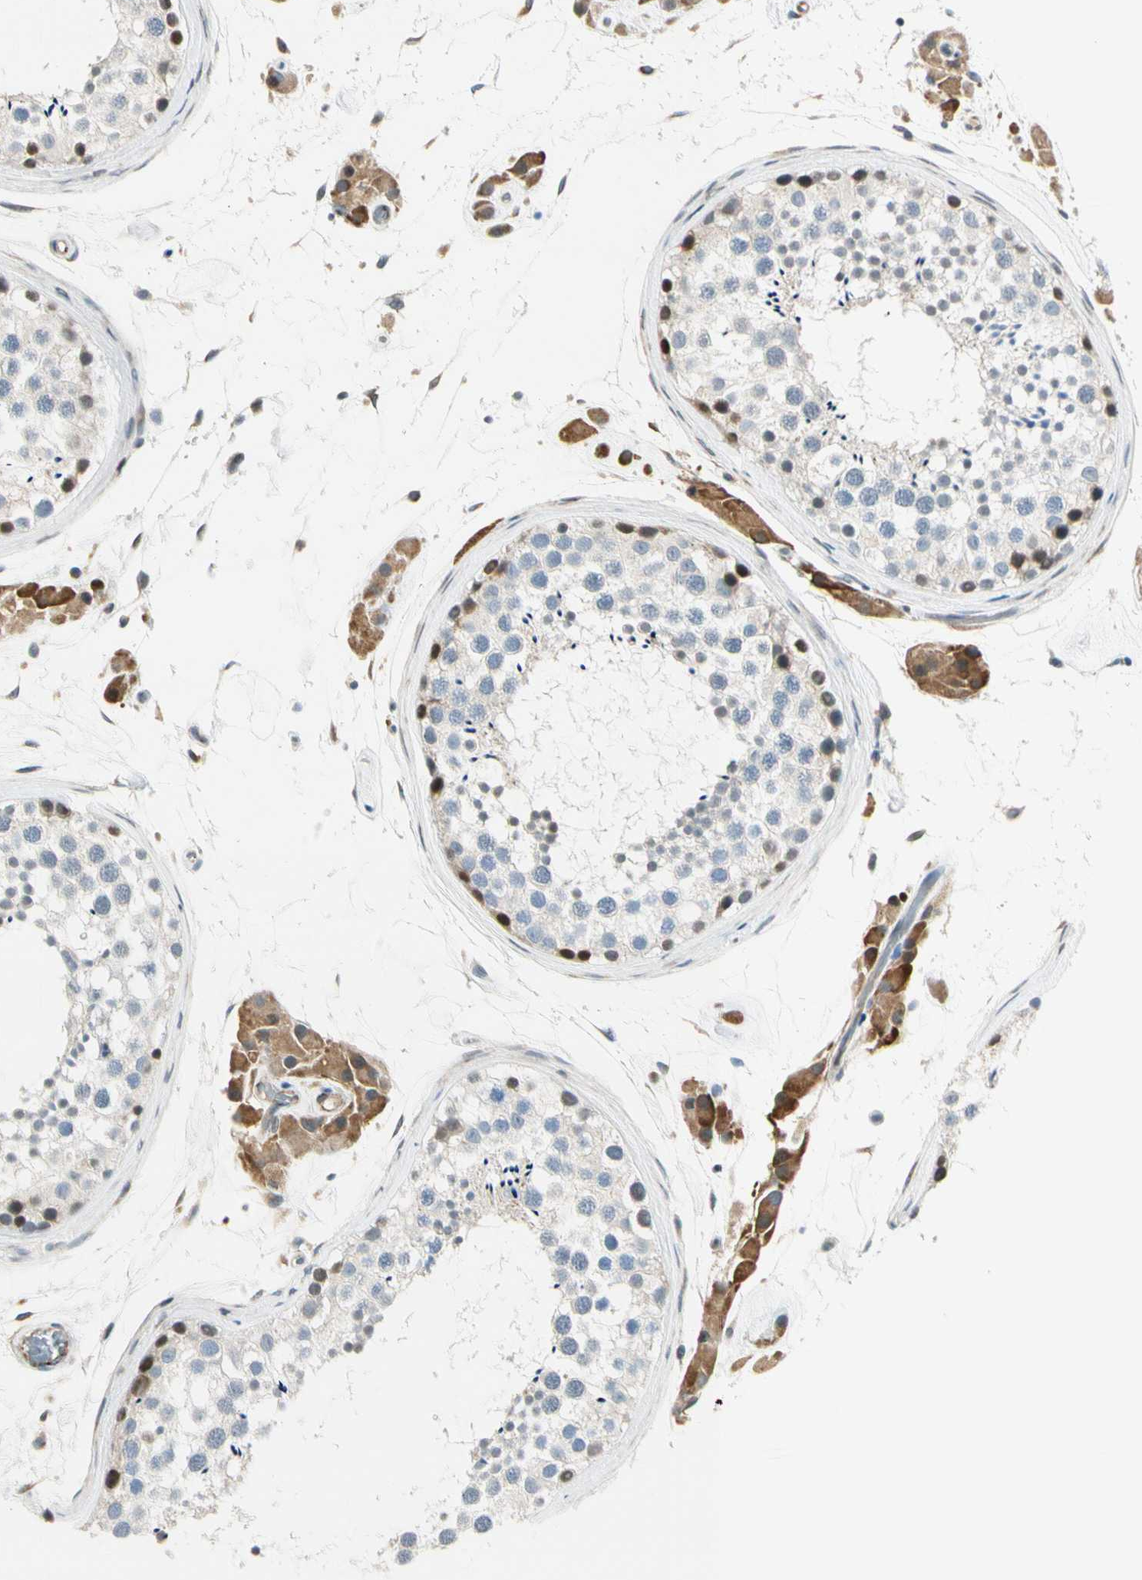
{"staining": {"intensity": "negative", "quantity": "none", "location": "none"}, "tissue": "testis", "cell_type": "Cells in seminiferous ducts", "image_type": "normal", "snomed": [{"axis": "morphology", "description": "Normal tissue, NOS"}, {"axis": "topography", "description": "Testis"}], "caption": "High magnification brightfield microscopy of benign testis stained with DAB (brown) and counterstained with hematoxylin (blue): cells in seminiferous ducts show no significant staining. Nuclei are stained in blue.", "gene": "NPDC1", "patient": {"sex": "male", "age": 46}}